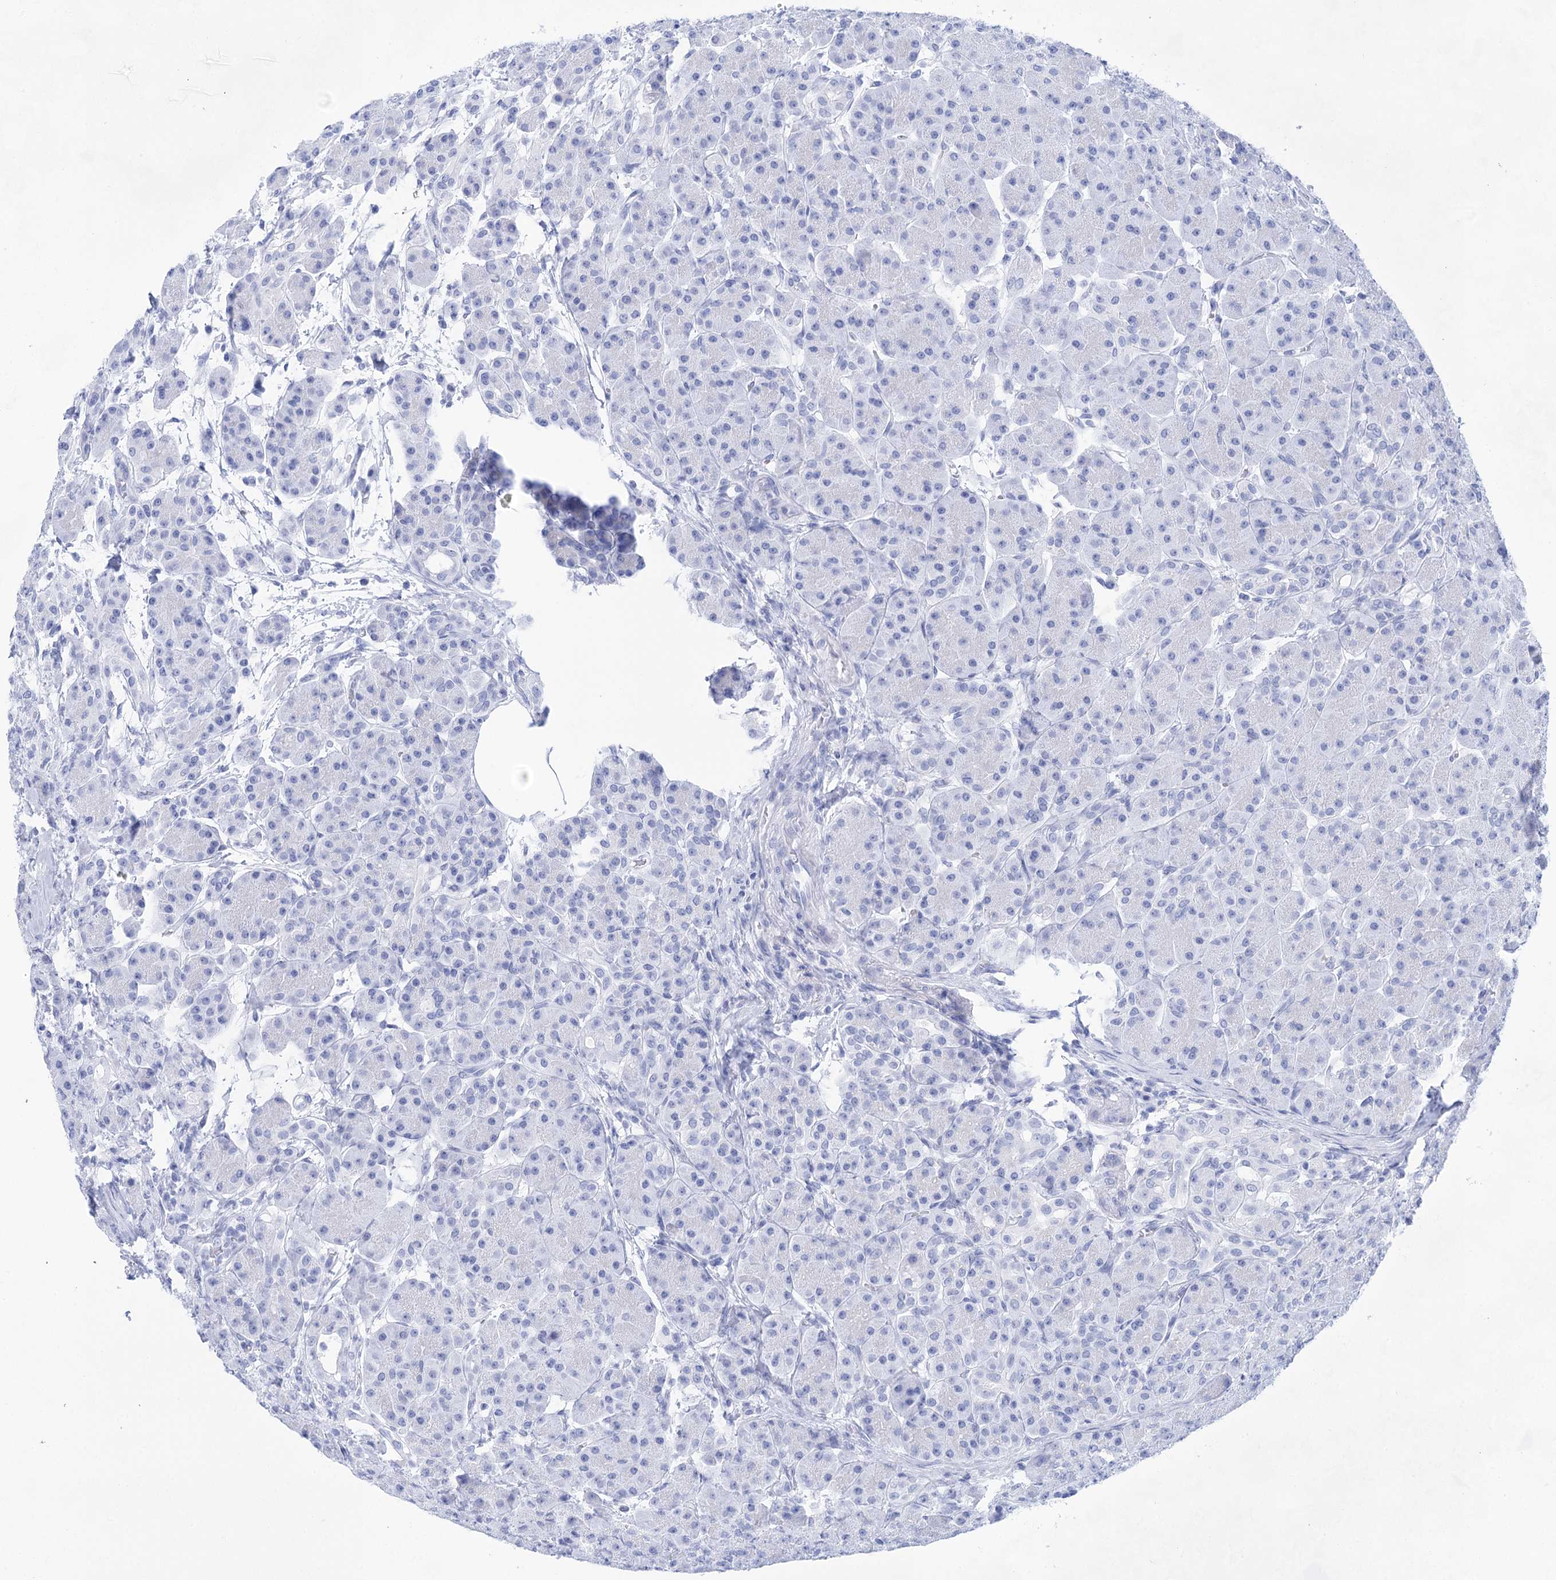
{"staining": {"intensity": "negative", "quantity": "none", "location": "none"}, "tissue": "pancreas", "cell_type": "Exocrine glandular cells", "image_type": "normal", "snomed": [{"axis": "morphology", "description": "Normal tissue, NOS"}, {"axis": "topography", "description": "Pancreas"}], "caption": "DAB immunohistochemical staining of normal pancreas displays no significant staining in exocrine glandular cells.", "gene": "LALBA", "patient": {"sex": "male", "age": 63}}